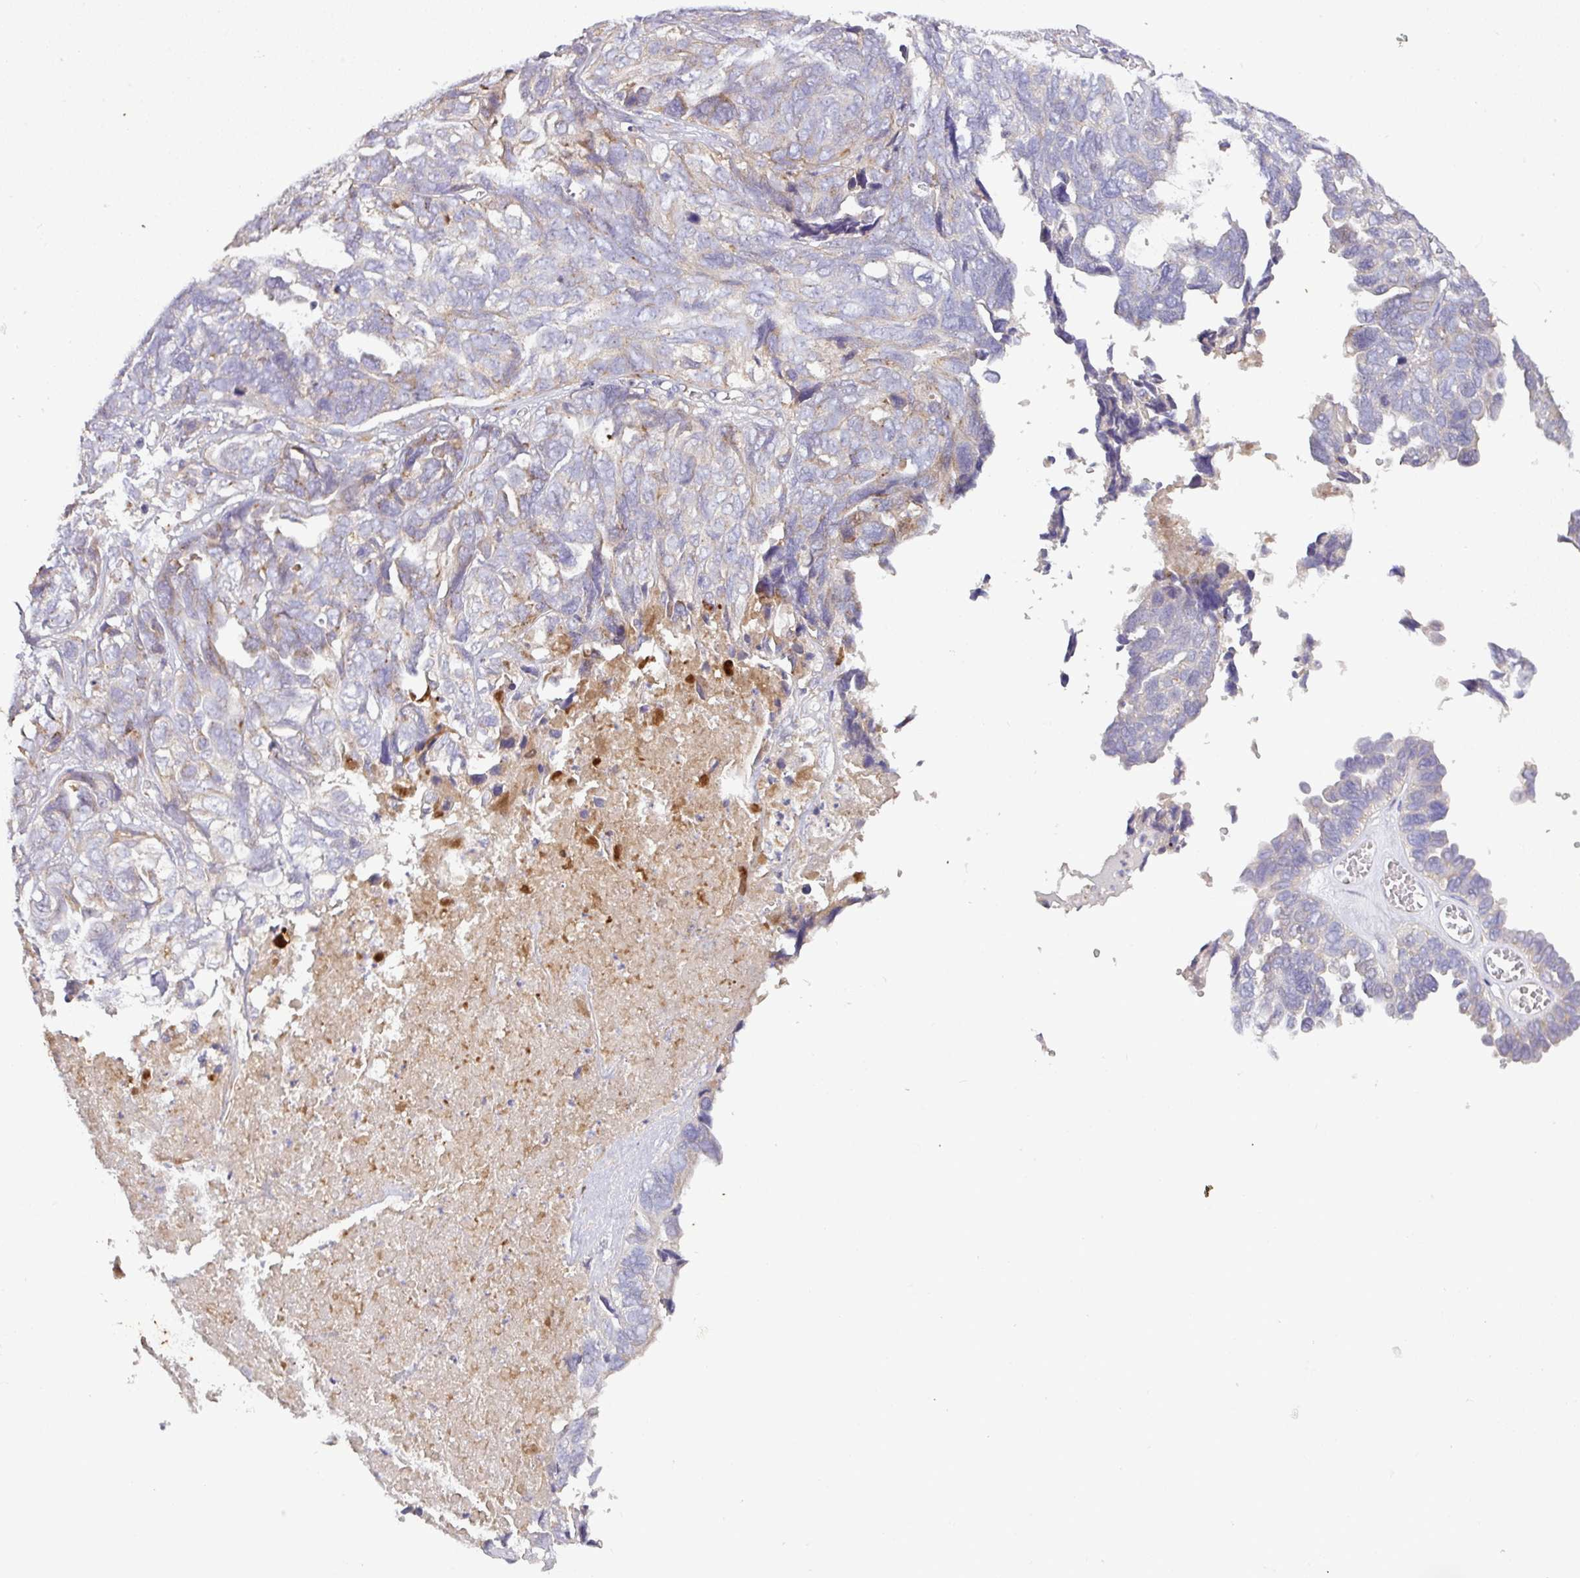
{"staining": {"intensity": "moderate", "quantity": "<25%", "location": "cytoplasmic/membranous"}, "tissue": "ovarian cancer", "cell_type": "Tumor cells", "image_type": "cancer", "snomed": [{"axis": "morphology", "description": "Cystadenocarcinoma, serous, NOS"}, {"axis": "topography", "description": "Ovary"}], "caption": "High-power microscopy captured an immunohistochemistry micrograph of serous cystadenocarcinoma (ovarian), revealing moderate cytoplasmic/membranous positivity in approximately <25% of tumor cells.", "gene": "VTI1A", "patient": {"sex": "female", "age": 79}}